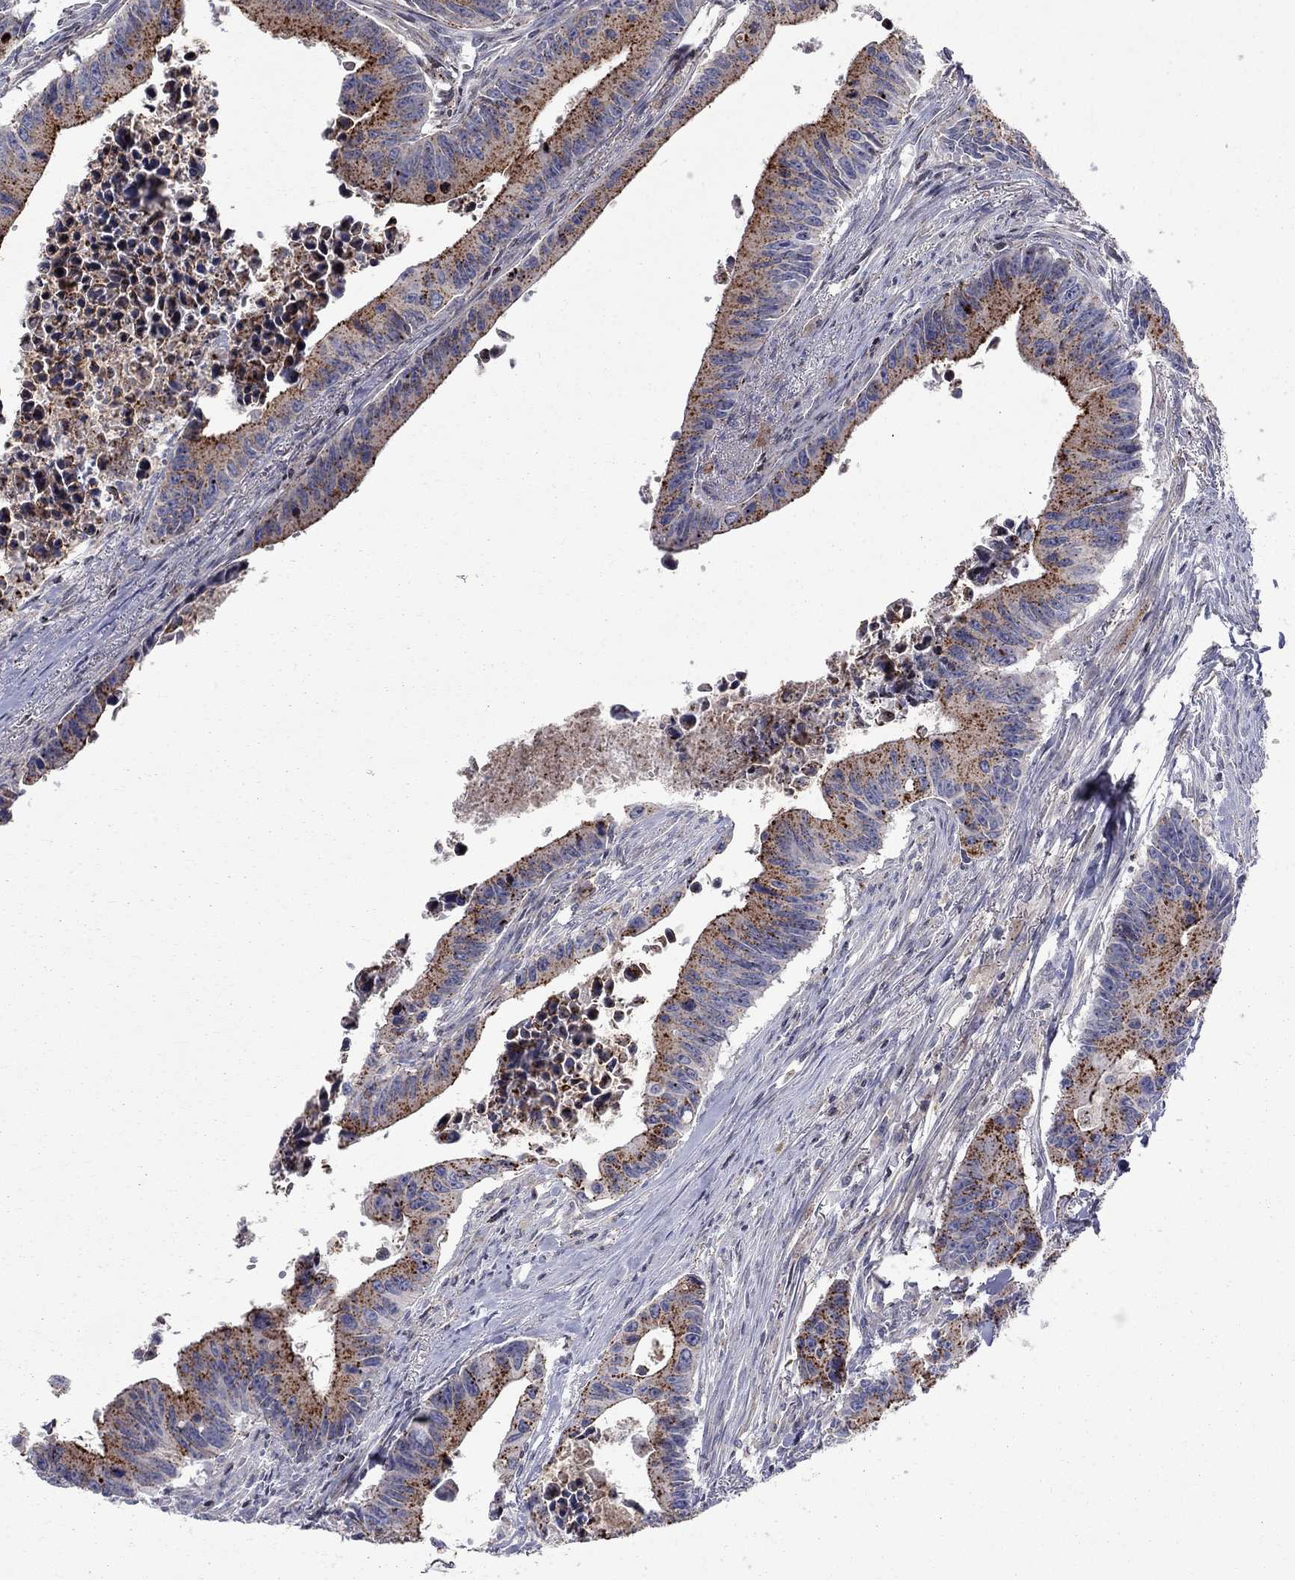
{"staining": {"intensity": "strong", "quantity": "25%-75%", "location": "cytoplasmic/membranous"}, "tissue": "colorectal cancer", "cell_type": "Tumor cells", "image_type": "cancer", "snomed": [{"axis": "morphology", "description": "Adenocarcinoma, NOS"}, {"axis": "topography", "description": "Colon"}], "caption": "Adenocarcinoma (colorectal) stained with a brown dye reveals strong cytoplasmic/membranous positive positivity in approximately 25%-75% of tumor cells.", "gene": "ERN2", "patient": {"sex": "female", "age": 87}}